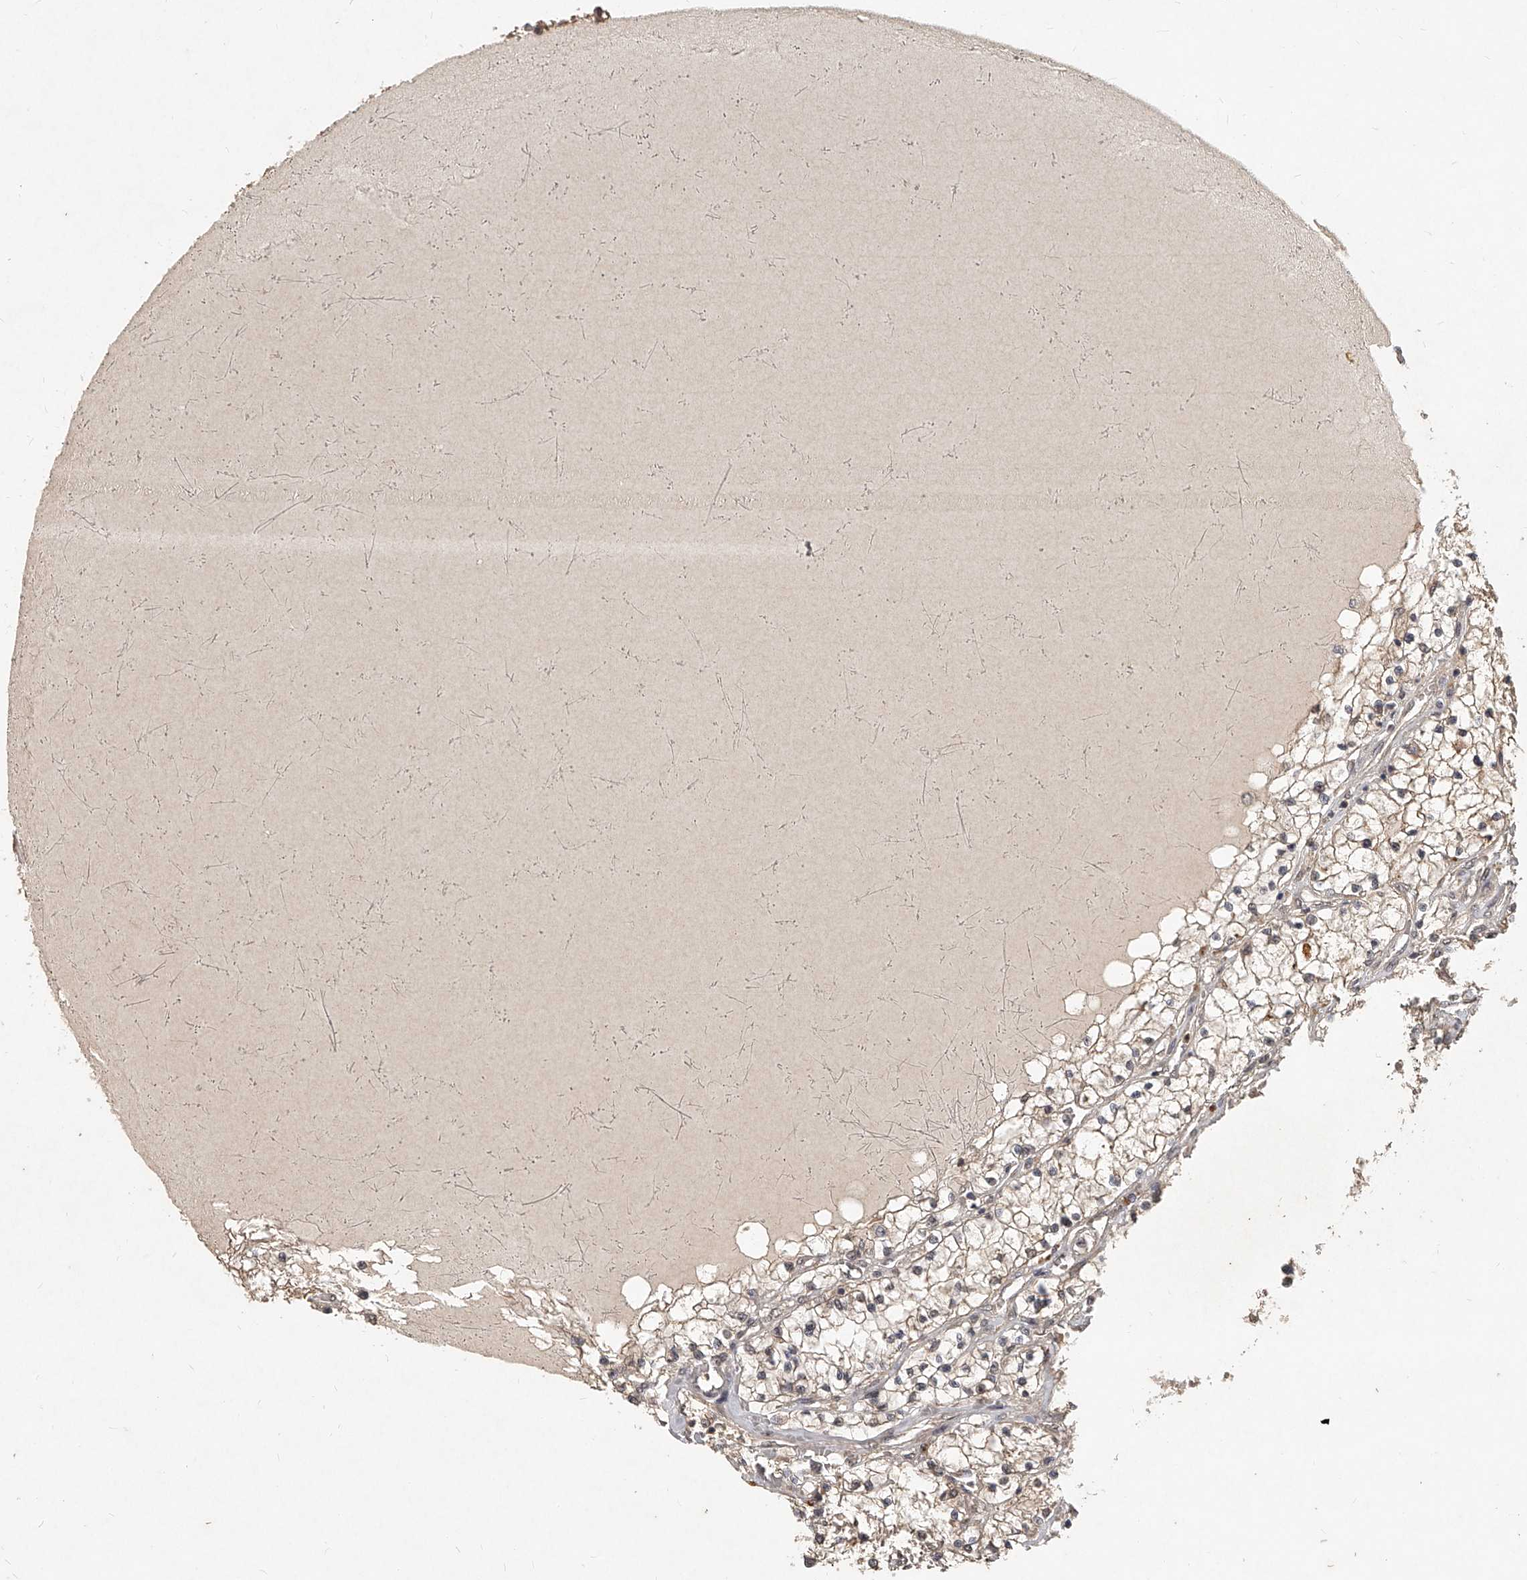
{"staining": {"intensity": "weak", "quantity": "25%-75%", "location": "cytoplasmic/membranous,nuclear"}, "tissue": "renal cancer", "cell_type": "Tumor cells", "image_type": "cancer", "snomed": [{"axis": "morphology", "description": "Normal tissue, NOS"}, {"axis": "morphology", "description": "Adenocarcinoma, NOS"}, {"axis": "topography", "description": "Kidney"}], "caption": "A brown stain labels weak cytoplasmic/membranous and nuclear expression of a protein in human renal cancer tumor cells.", "gene": "SLC37A1", "patient": {"sex": "male", "age": 68}}